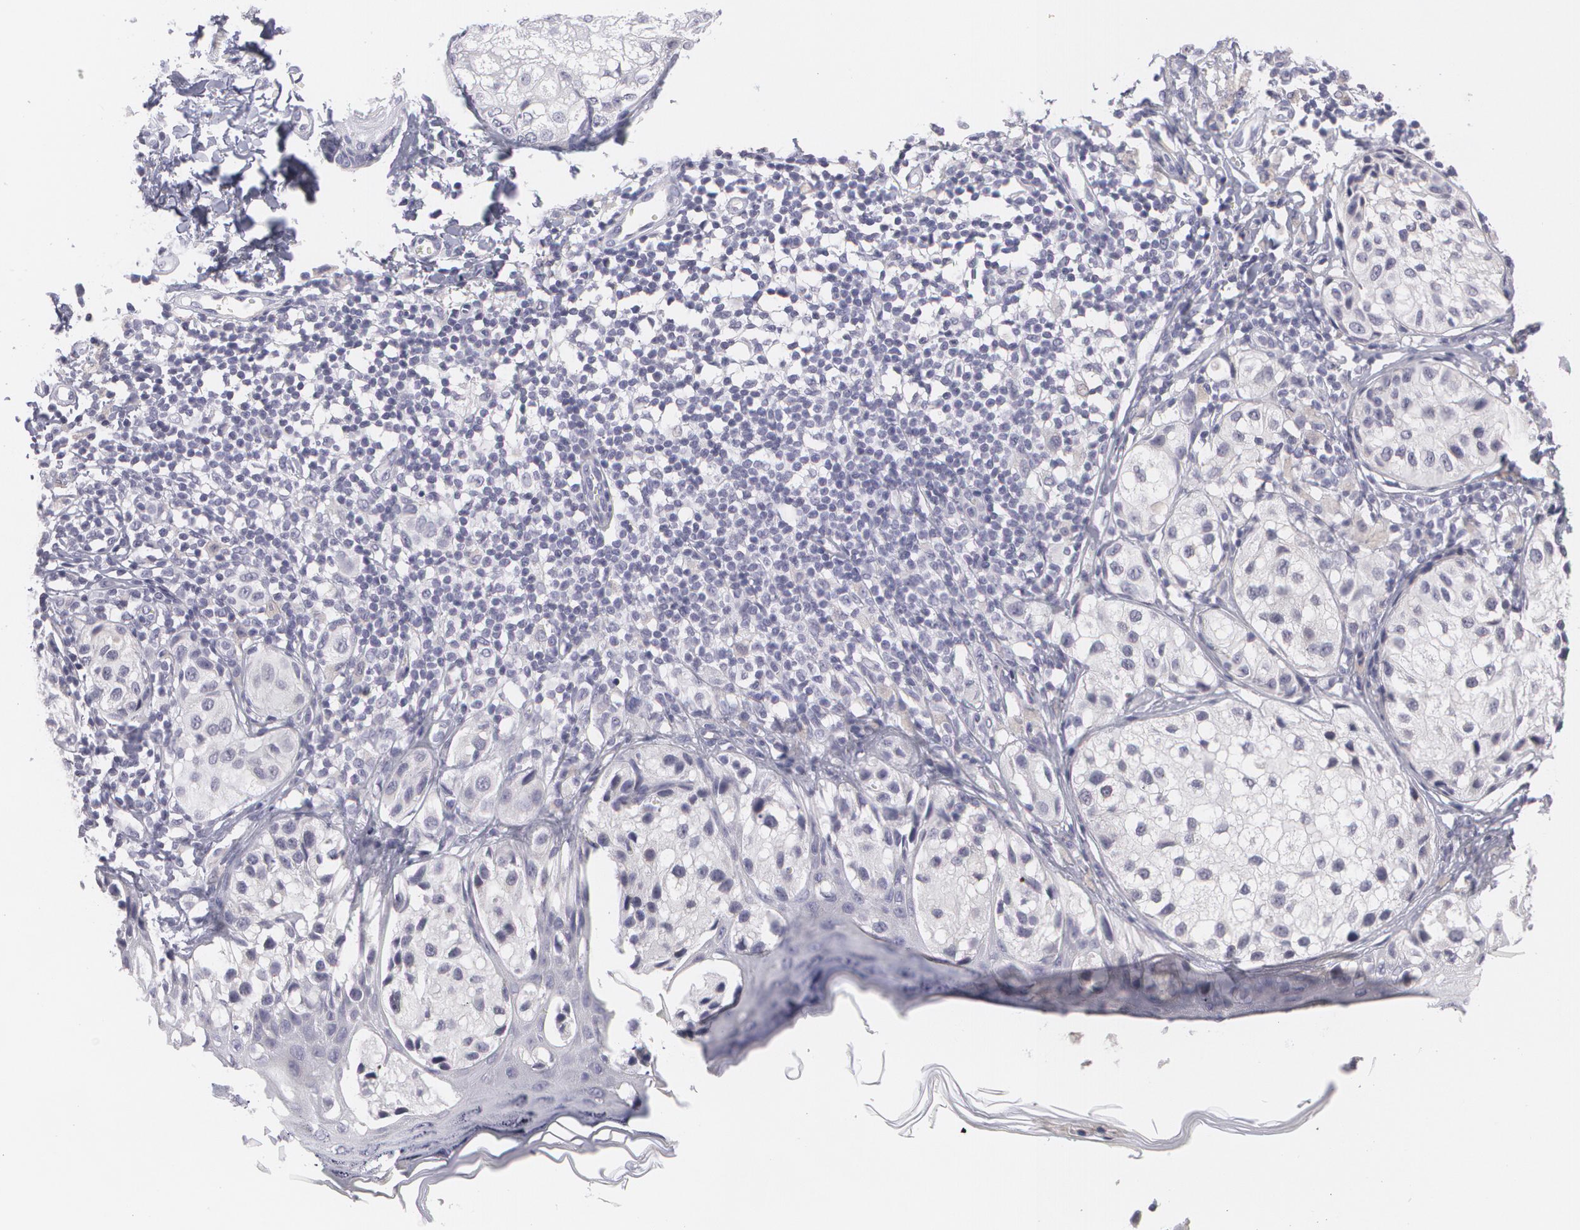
{"staining": {"intensity": "negative", "quantity": "none", "location": "none"}, "tissue": "melanoma", "cell_type": "Tumor cells", "image_type": "cancer", "snomed": [{"axis": "morphology", "description": "Malignant melanoma, NOS"}, {"axis": "topography", "description": "Skin"}], "caption": "Tumor cells are negative for brown protein staining in melanoma.", "gene": "MBNL3", "patient": {"sex": "male", "age": 23}}